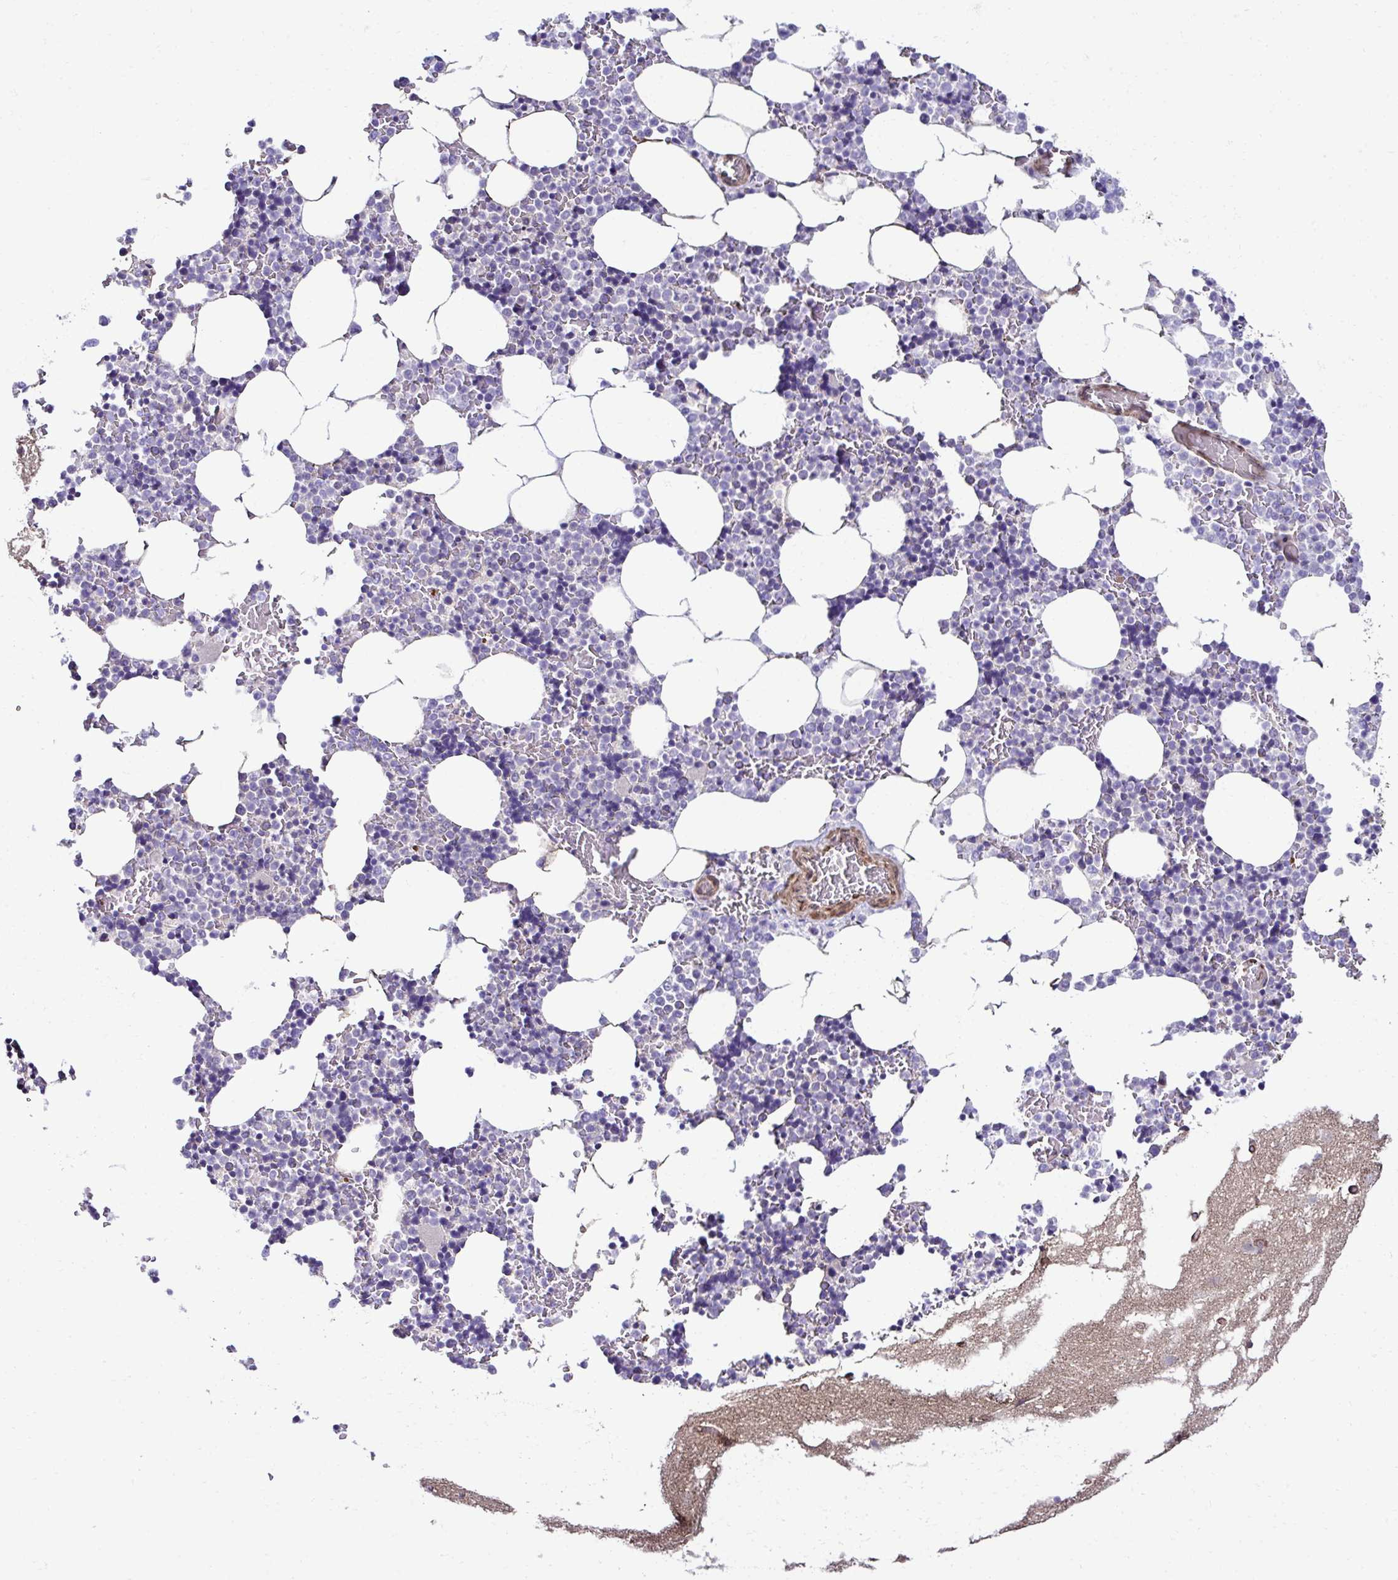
{"staining": {"intensity": "negative", "quantity": "none", "location": "none"}, "tissue": "bone marrow", "cell_type": "Hematopoietic cells", "image_type": "normal", "snomed": [{"axis": "morphology", "description": "Normal tissue, NOS"}, {"axis": "topography", "description": "Bone marrow"}], "caption": "The histopathology image exhibits no significant expression in hematopoietic cells of bone marrow.", "gene": "TRIM52", "patient": {"sex": "female", "age": 42}}